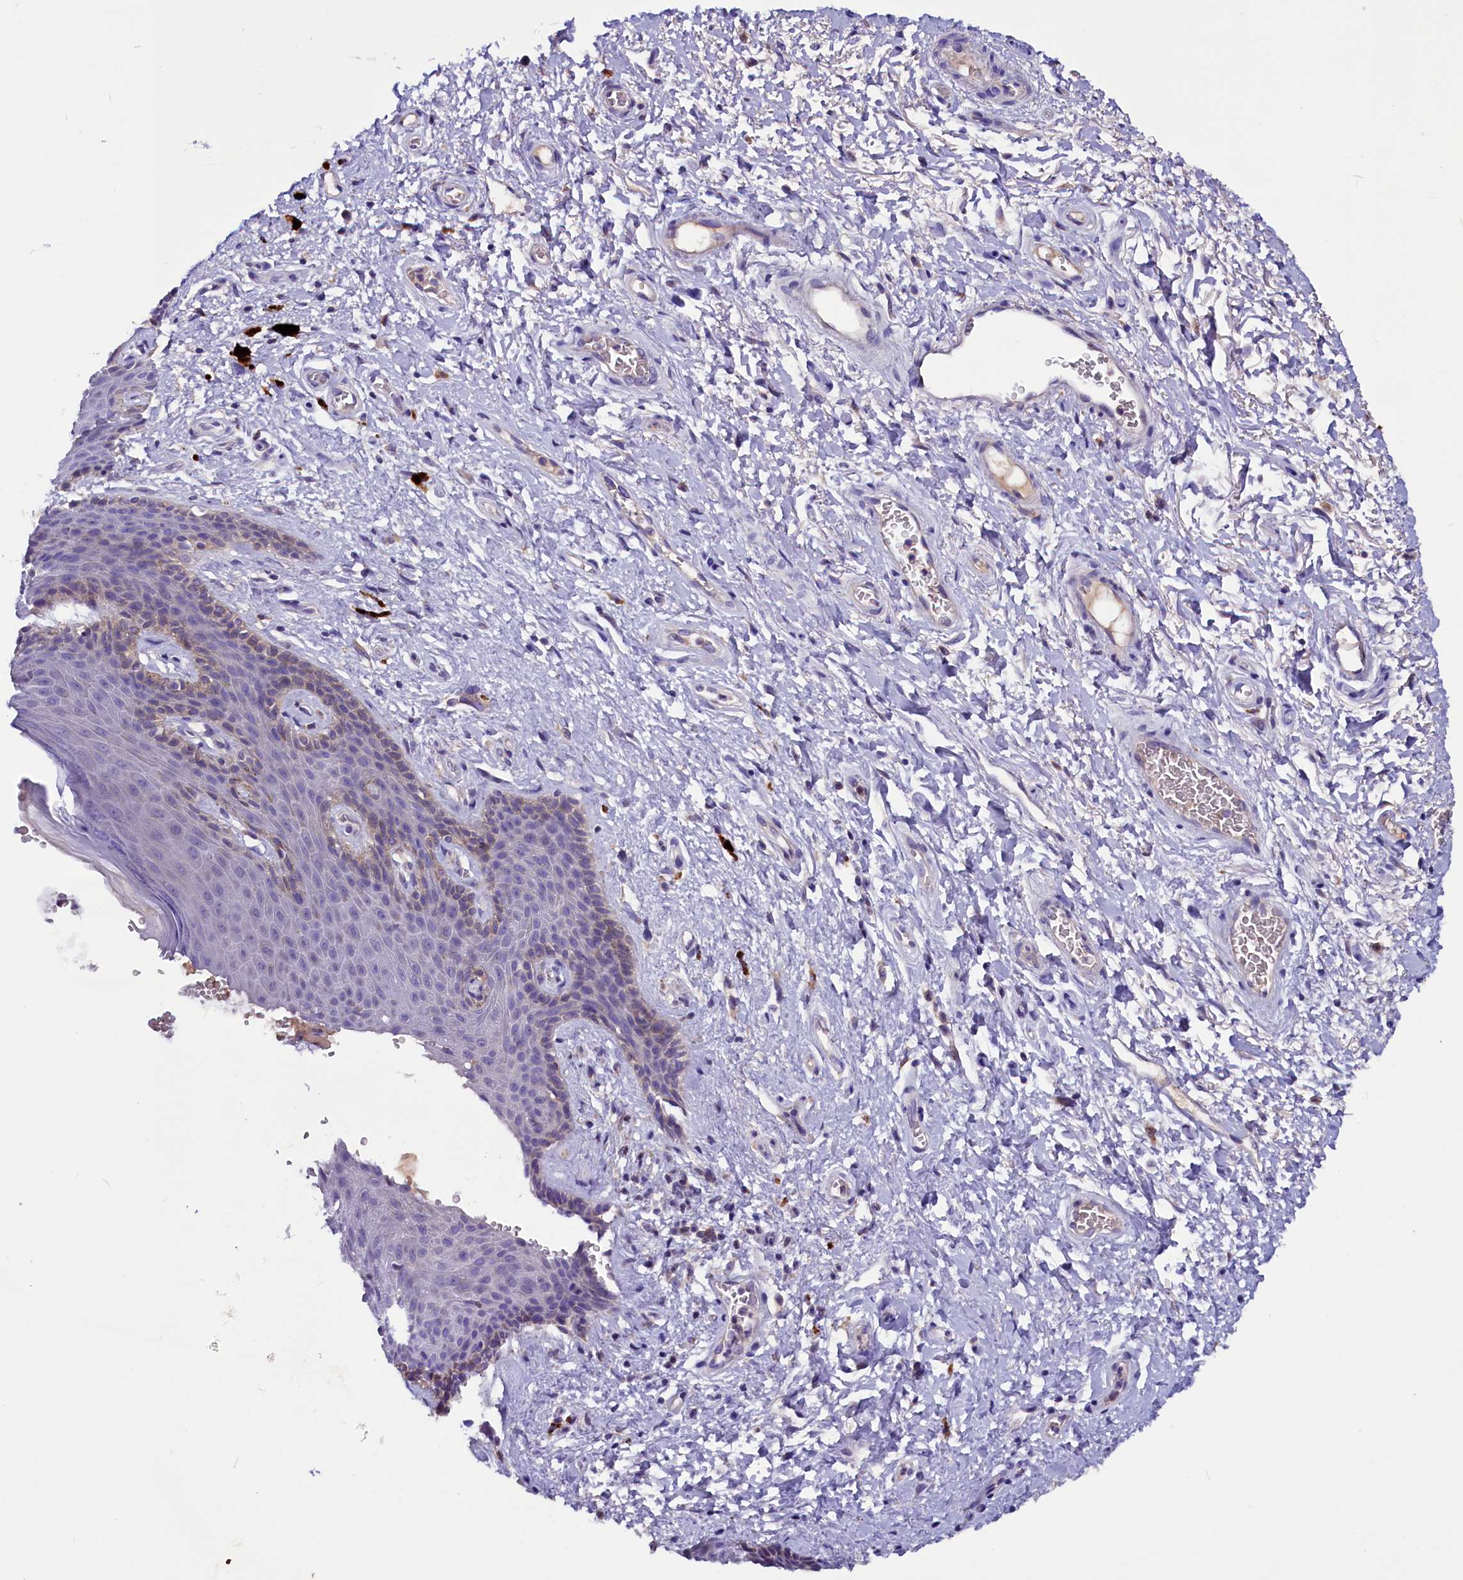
{"staining": {"intensity": "weak", "quantity": "<25%", "location": "cytoplasmic/membranous"}, "tissue": "skin", "cell_type": "Epidermal cells", "image_type": "normal", "snomed": [{"axis": "morphology", "description": "Normal tissue, NOS"}, {"axis": "topography", "description": "Anal"}], "caption": "Epidermal cells are negative for protein expression in normal human skin.", "gene": "CCBE1", "patient": {"sex": "female", "age": 46}}